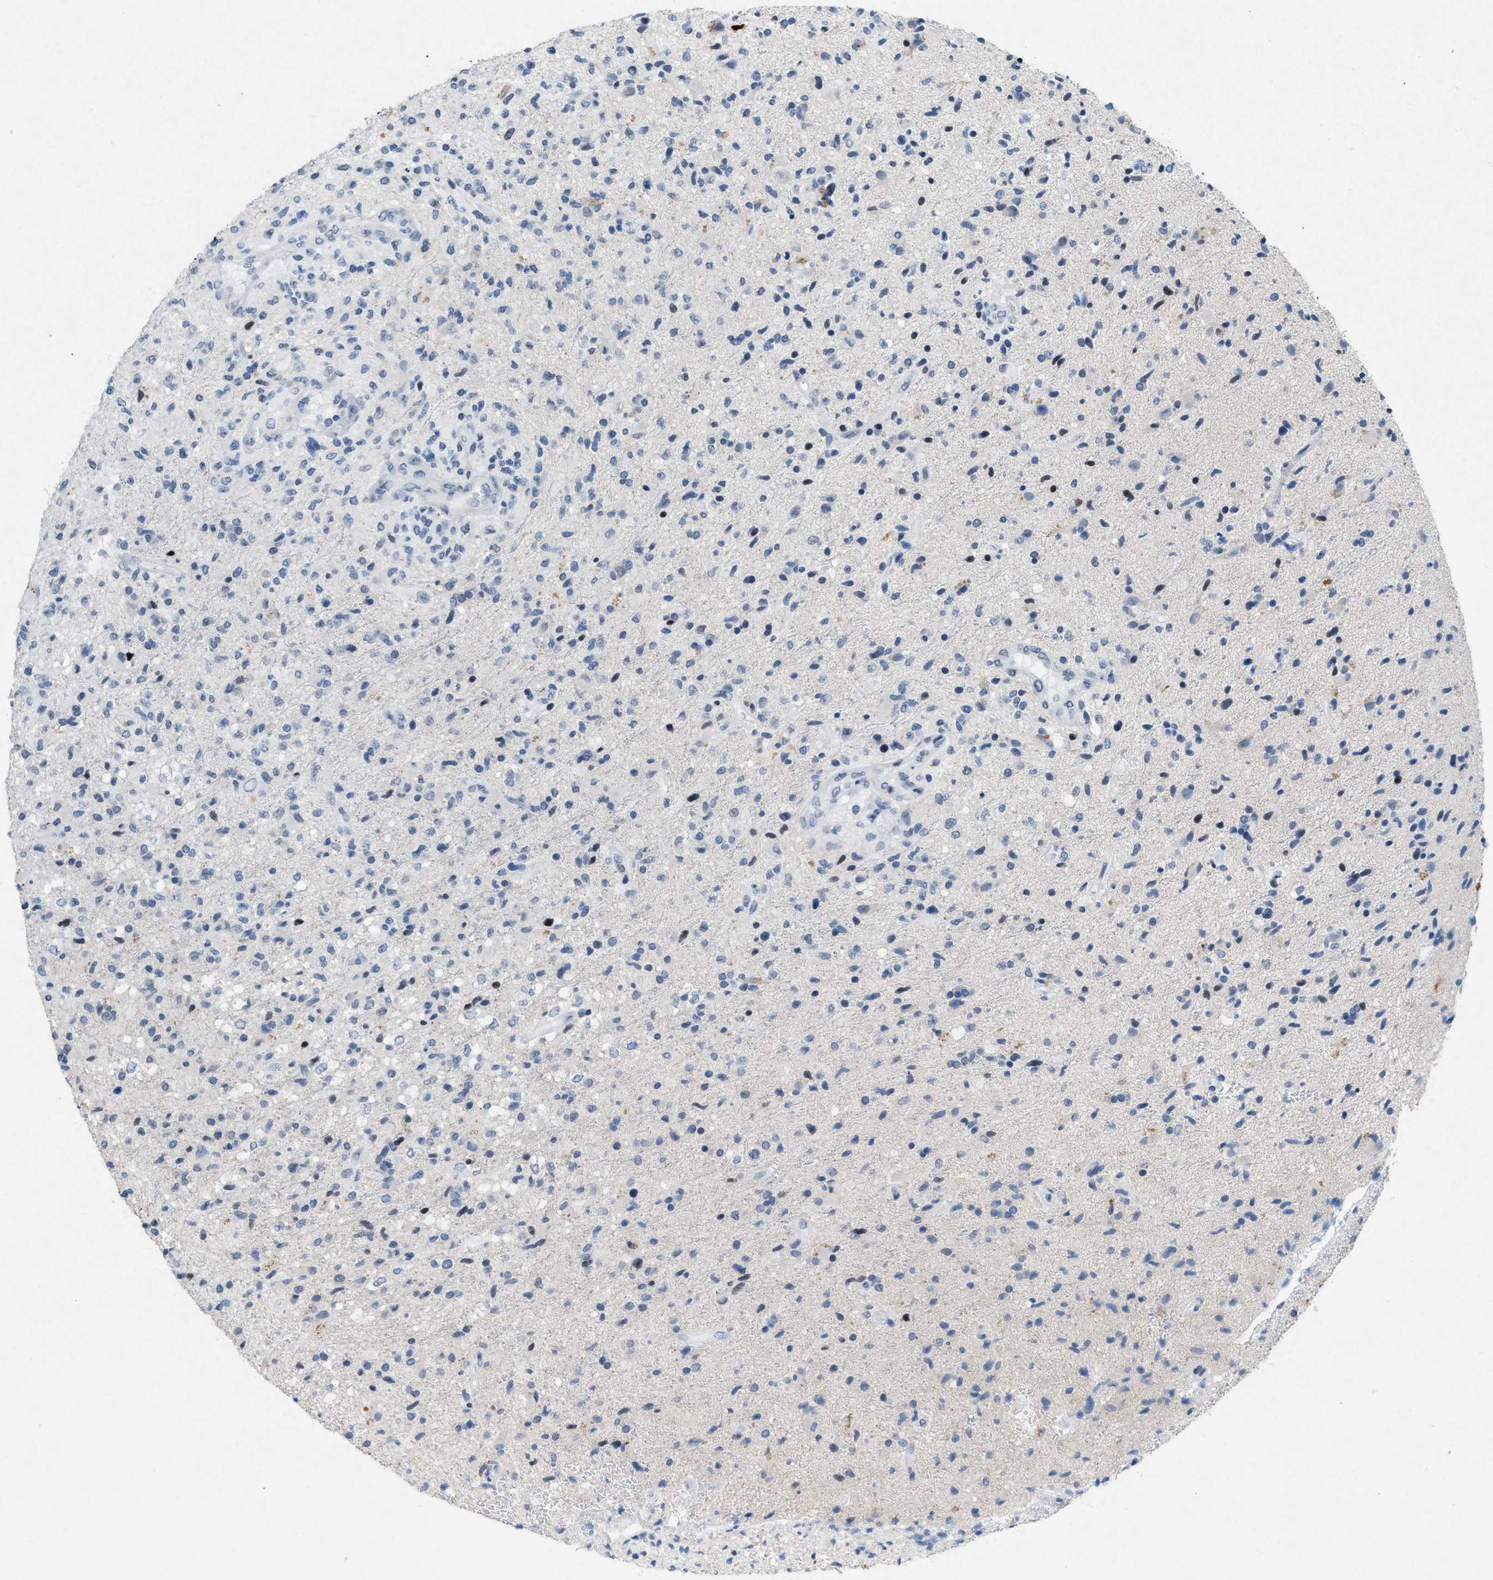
{"staining": {"intensity": "negative", "quantity": "none", "location": "none"}, "tissue": "glioma", "cell_type": "Tumor cells", "image_type": "cancer", "snomed": [{"axis": "morphology", "description": "Glioma, malignant, High grade"}, {"axis": "topography", "description": "Brain"}], "caption": "This is a image of IHC staining of glioma, which shows no staining in tumor cells.", "gene": "TASOR", "patient": {"sex": "male", "age": 72}}